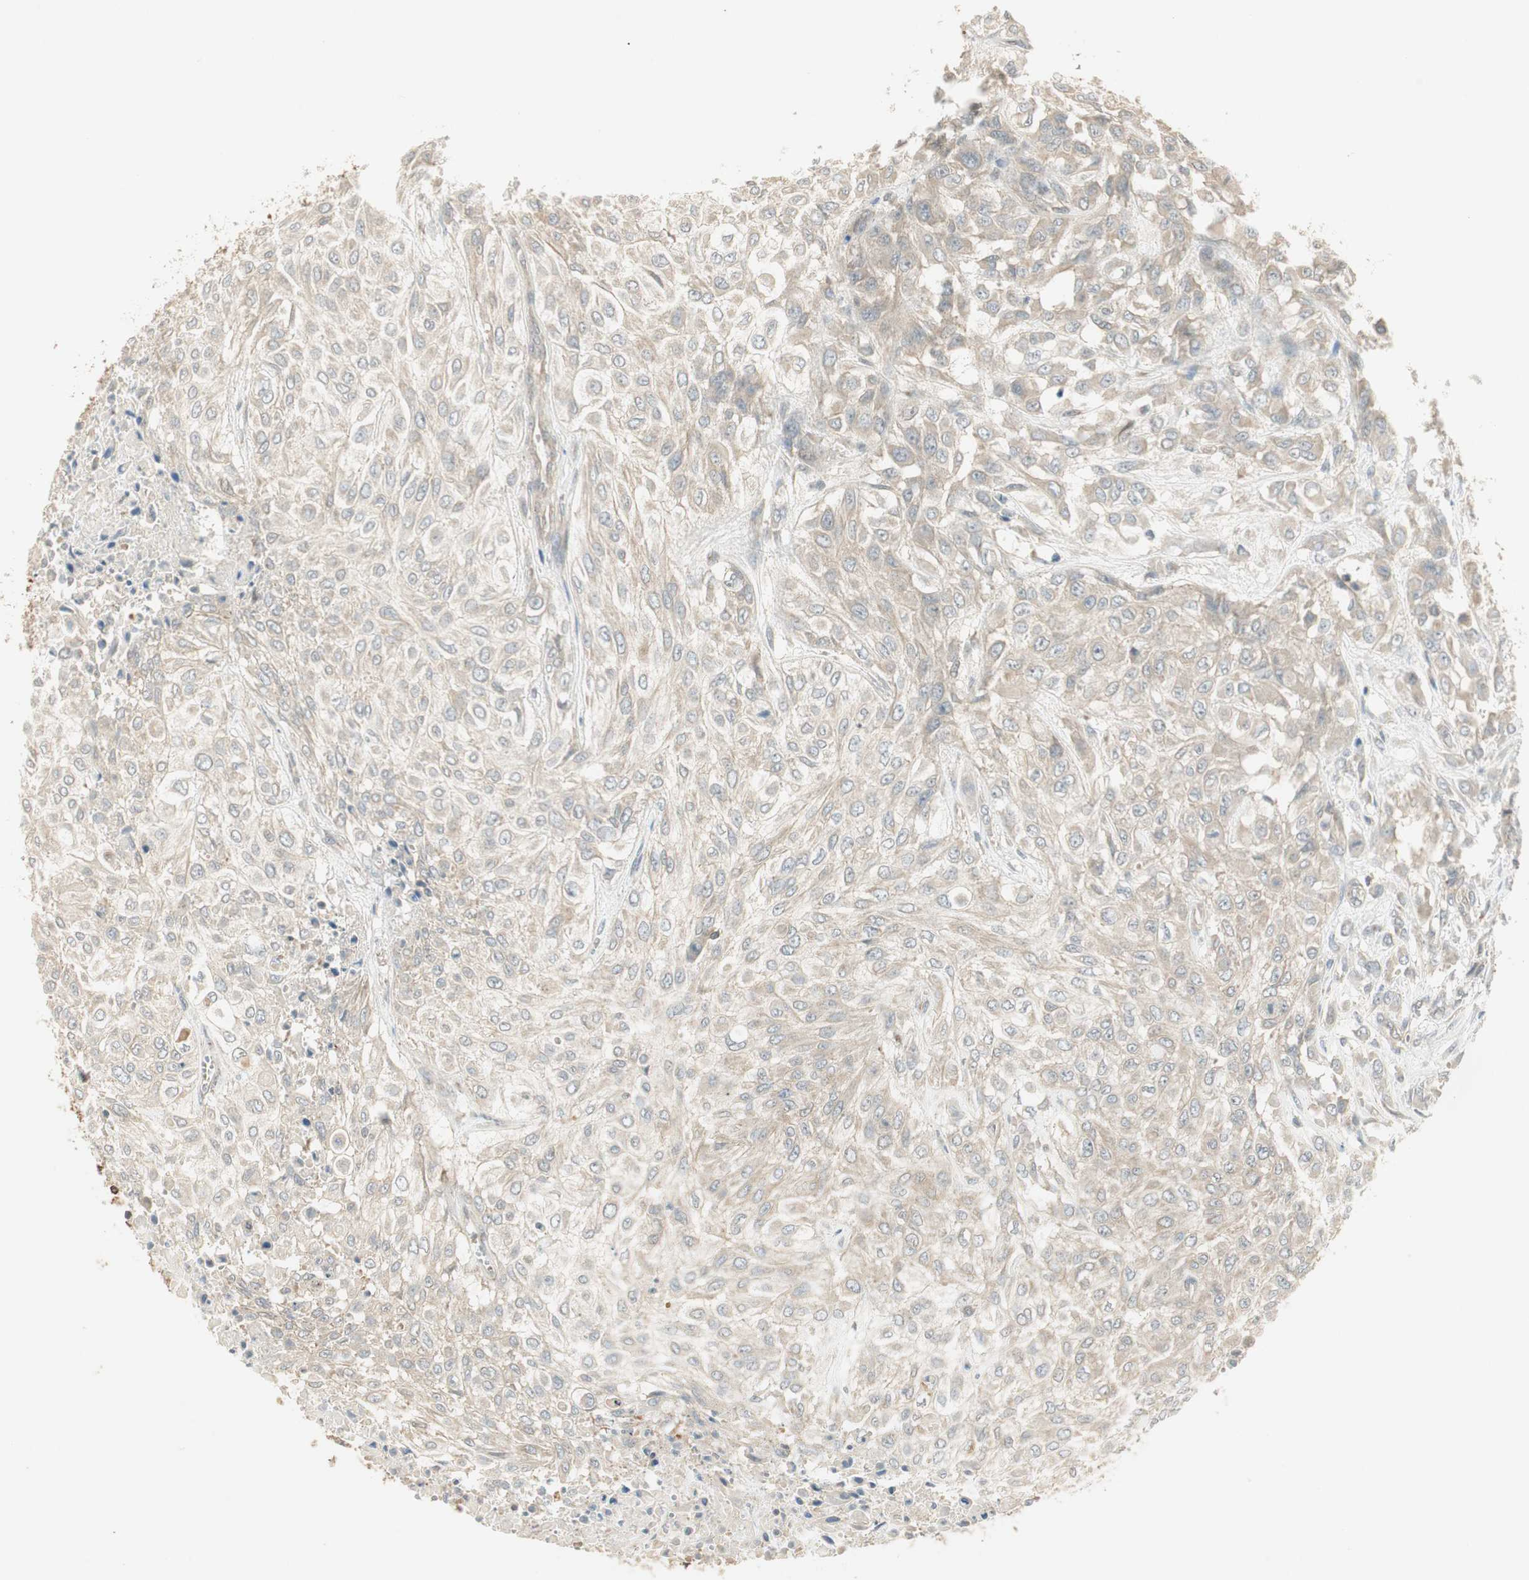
{"staining": {"intensity": "weak", "quantity": "25%-75%", "location": "cytoplasmic/membranous"}, "tissue": "urothelial cancer", "cell_type": "Tumor cells", "image_type": "cancer", "snomed": [{"axis": "morphology", "description": "Urothelial carcinoma, High grade"}, {"axis": "topography", "description": "Urinary bladder"}], "caption": "Urothelial carcinoma (high-grade) stained for a protein displays weak cytoplasmic/membranous positivity in tumor cells.", "gene": "USP2", "patient": {"sex": "male", "age": 57}}